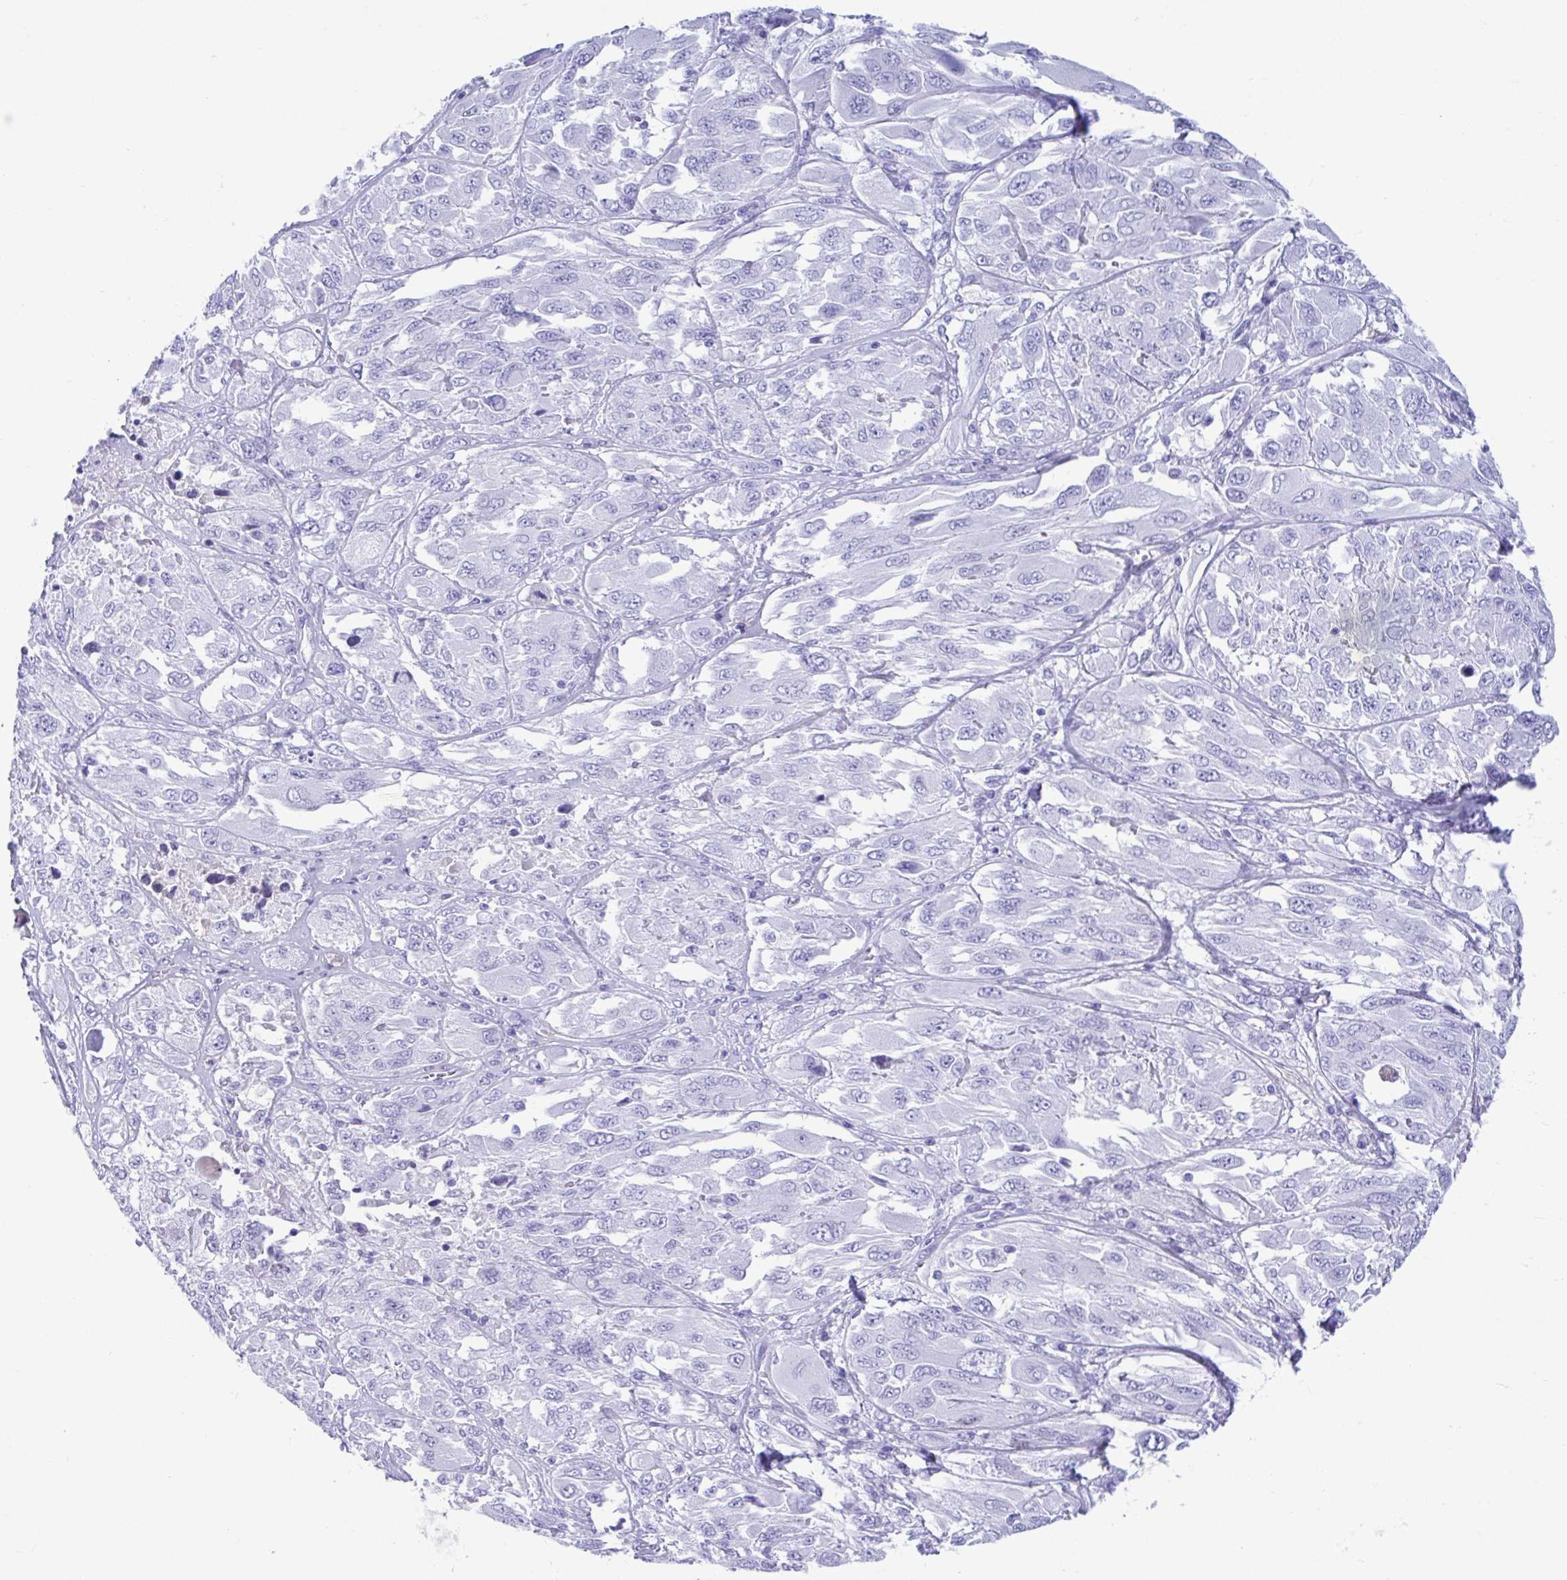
{"staining": {"intensity": "negative", "quantity": "none", "location": "none"}, "tissue": "melanoma", "cell_type": "Tumor cells", "image_type": "cancer", "snomed": [{"axis": "morphology", "description": "Malignant melanoma, NOS"}, {"axis": "topography", "description": "Skin"}], "caption": "Immunohistochemical staining of malignant melanoma exhibits no significant expression in tumor cells.", "gene": "SMIM9", "patient": {"sex": "female", "age": 91}}